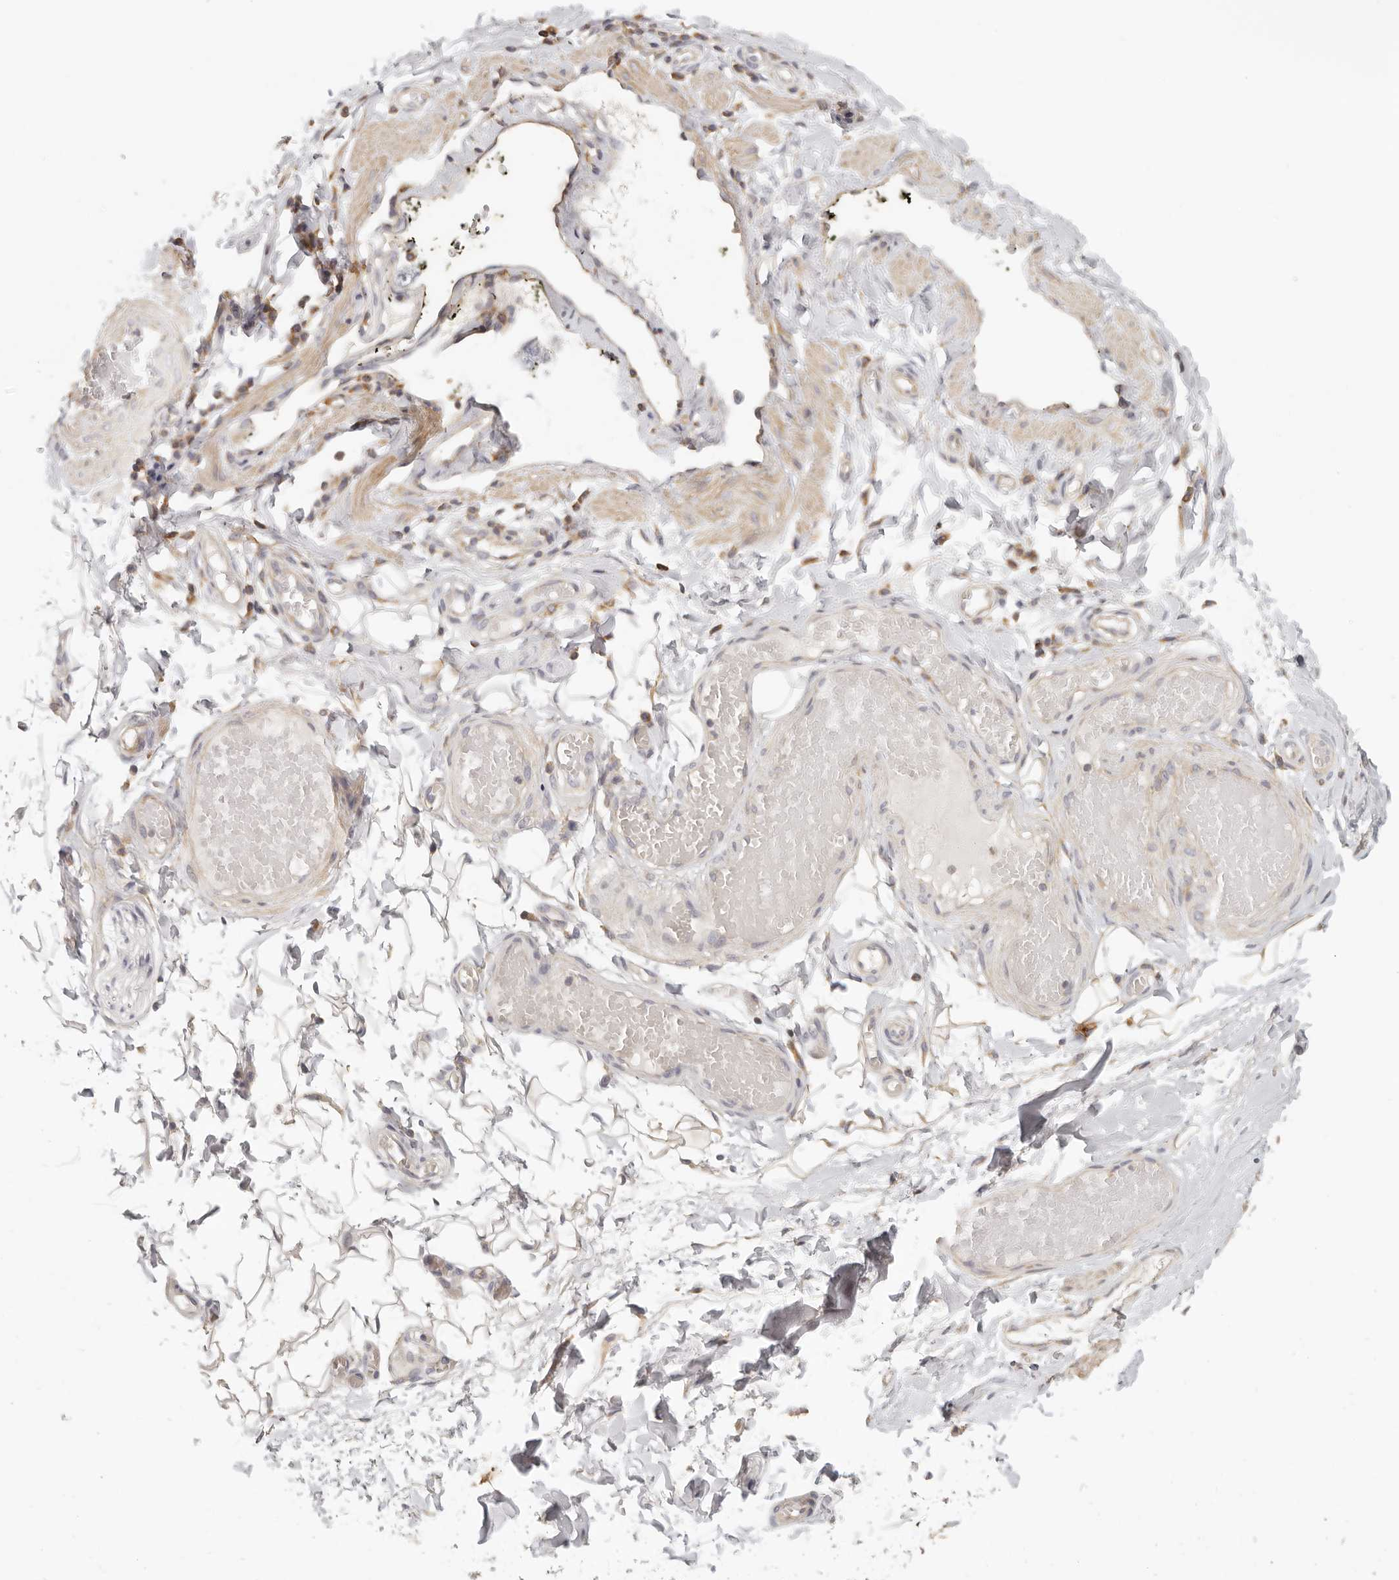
{"staining": {"intensity": "negative", "quantity": "none", "location": "none"}, "tissue": "adipose tissue", "cell_type": "Adipocytes", "image_type": "normal", "snomed": [{"axis": "morphology", "description": "Normal tissue, NOS"}, {"axis": "topography", "description": "Adipose tissue"}, {"axis": "topography", "description": "Vascular tissue"}, {"axis": "topography", "description": "Peripheral nerve tissue"}], "caption": "Adipocytes show no significant expression in benign adipose tissue. The staining is performed using DAB (3,3'-diaminobenzidine) brown chromogen with nuclei counter-stained in using hematoxylin.", "gene": "ANXA9", "patient": {"sex": "male", "age": 25}}